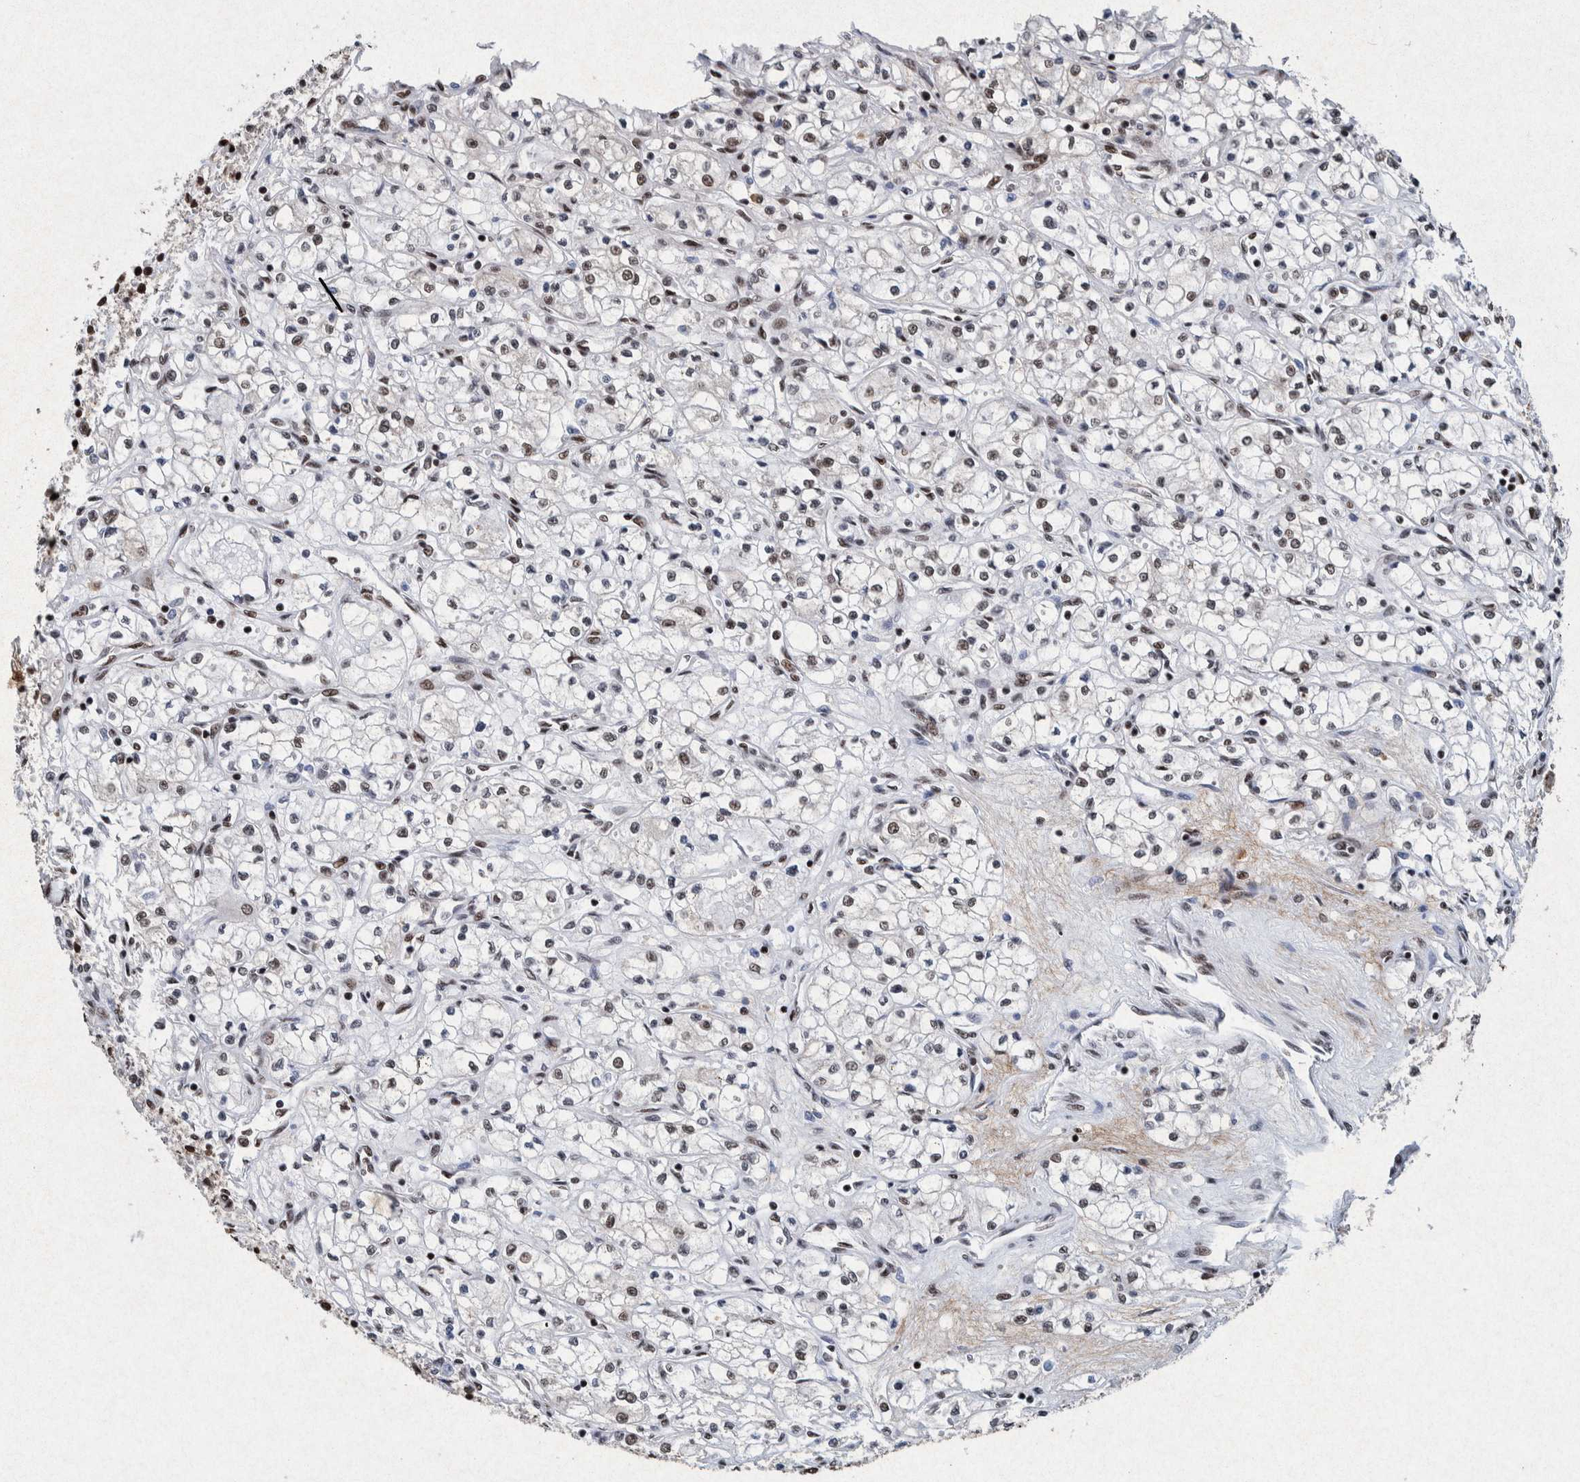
{"staining": {"intensity": "weak", "quantity": "25%-75%", "location": "nuclear"}, "tissue": "renal cancer", "cell_type": "Tumor cells", "image_type": "cancer", "snomed": [{"axis": "morphology", "description": "Normal tissue, NOS"}, {"axis": "morphology", "description": "Adenocarcinoma, NOS"}, {"axis": "topography", "description": "Kidney"}], "caption": "There is low levels of weak nuclear positivity in tumor cells of adenocarcinoma (renal), as demonstrated by immunohistochemical staining (brown color).", "gene": "TAF10", "patient": {"sex": "male", "age": 59}}